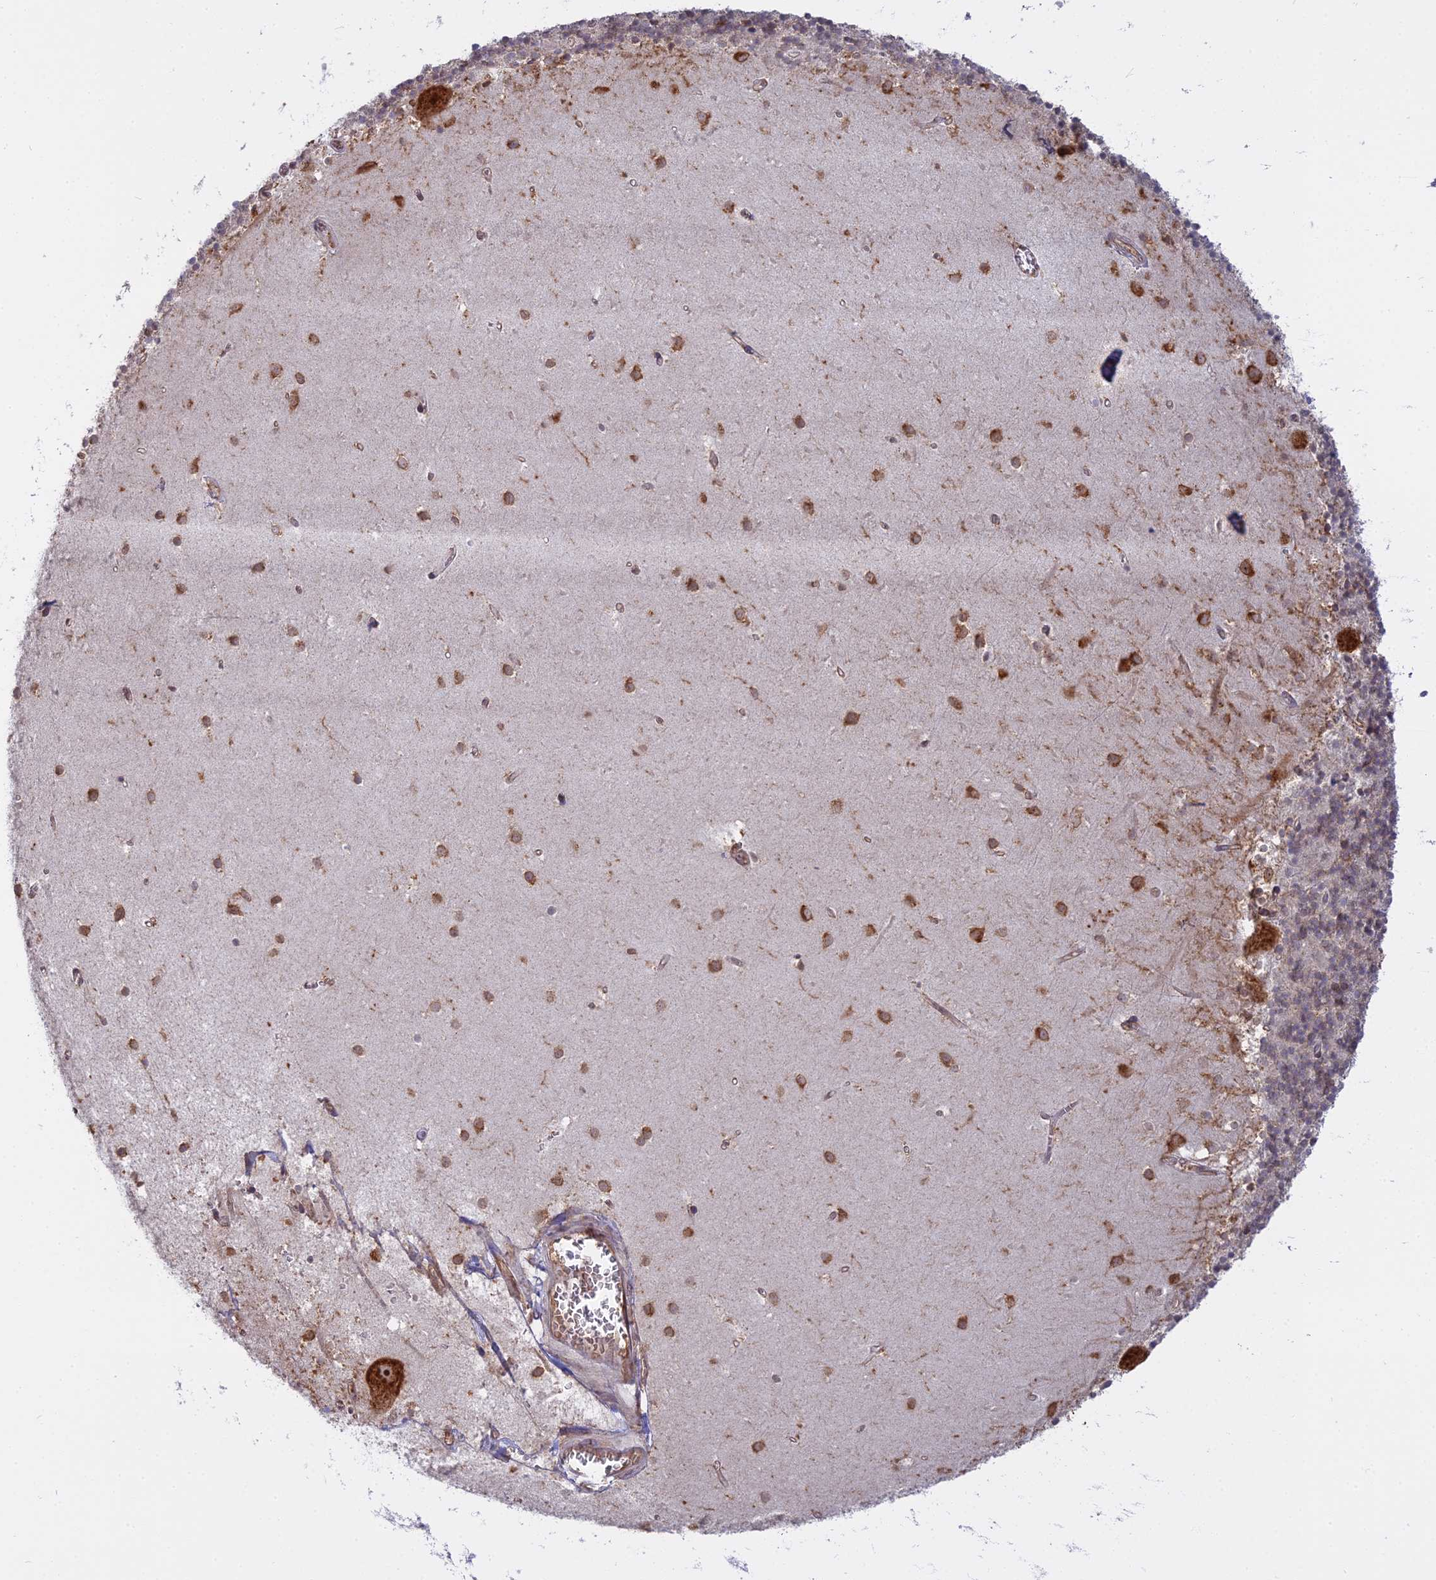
{"staining": {"intensity": "weak", "quantity": "25%-75%", "location": "cytoplasmic/membranous"}, "tissue": "cerebellum", "cell_type": "Cells in granular layer", "image_type": "normal", "snomed": [{"axis": "morphology", "description": "Normal tissue, NOS"}, {"axis": "topography", "description": "Cerebellum"}], "caption": "Immunohistochemical staining of unremarkable cerebellum displays low levels of weak cytoplasmic/membranous staining in approximately 25%-75% of cells in granular layer.", "gene": "RPL26", "patient": {"sex": "male", "age": 54}}